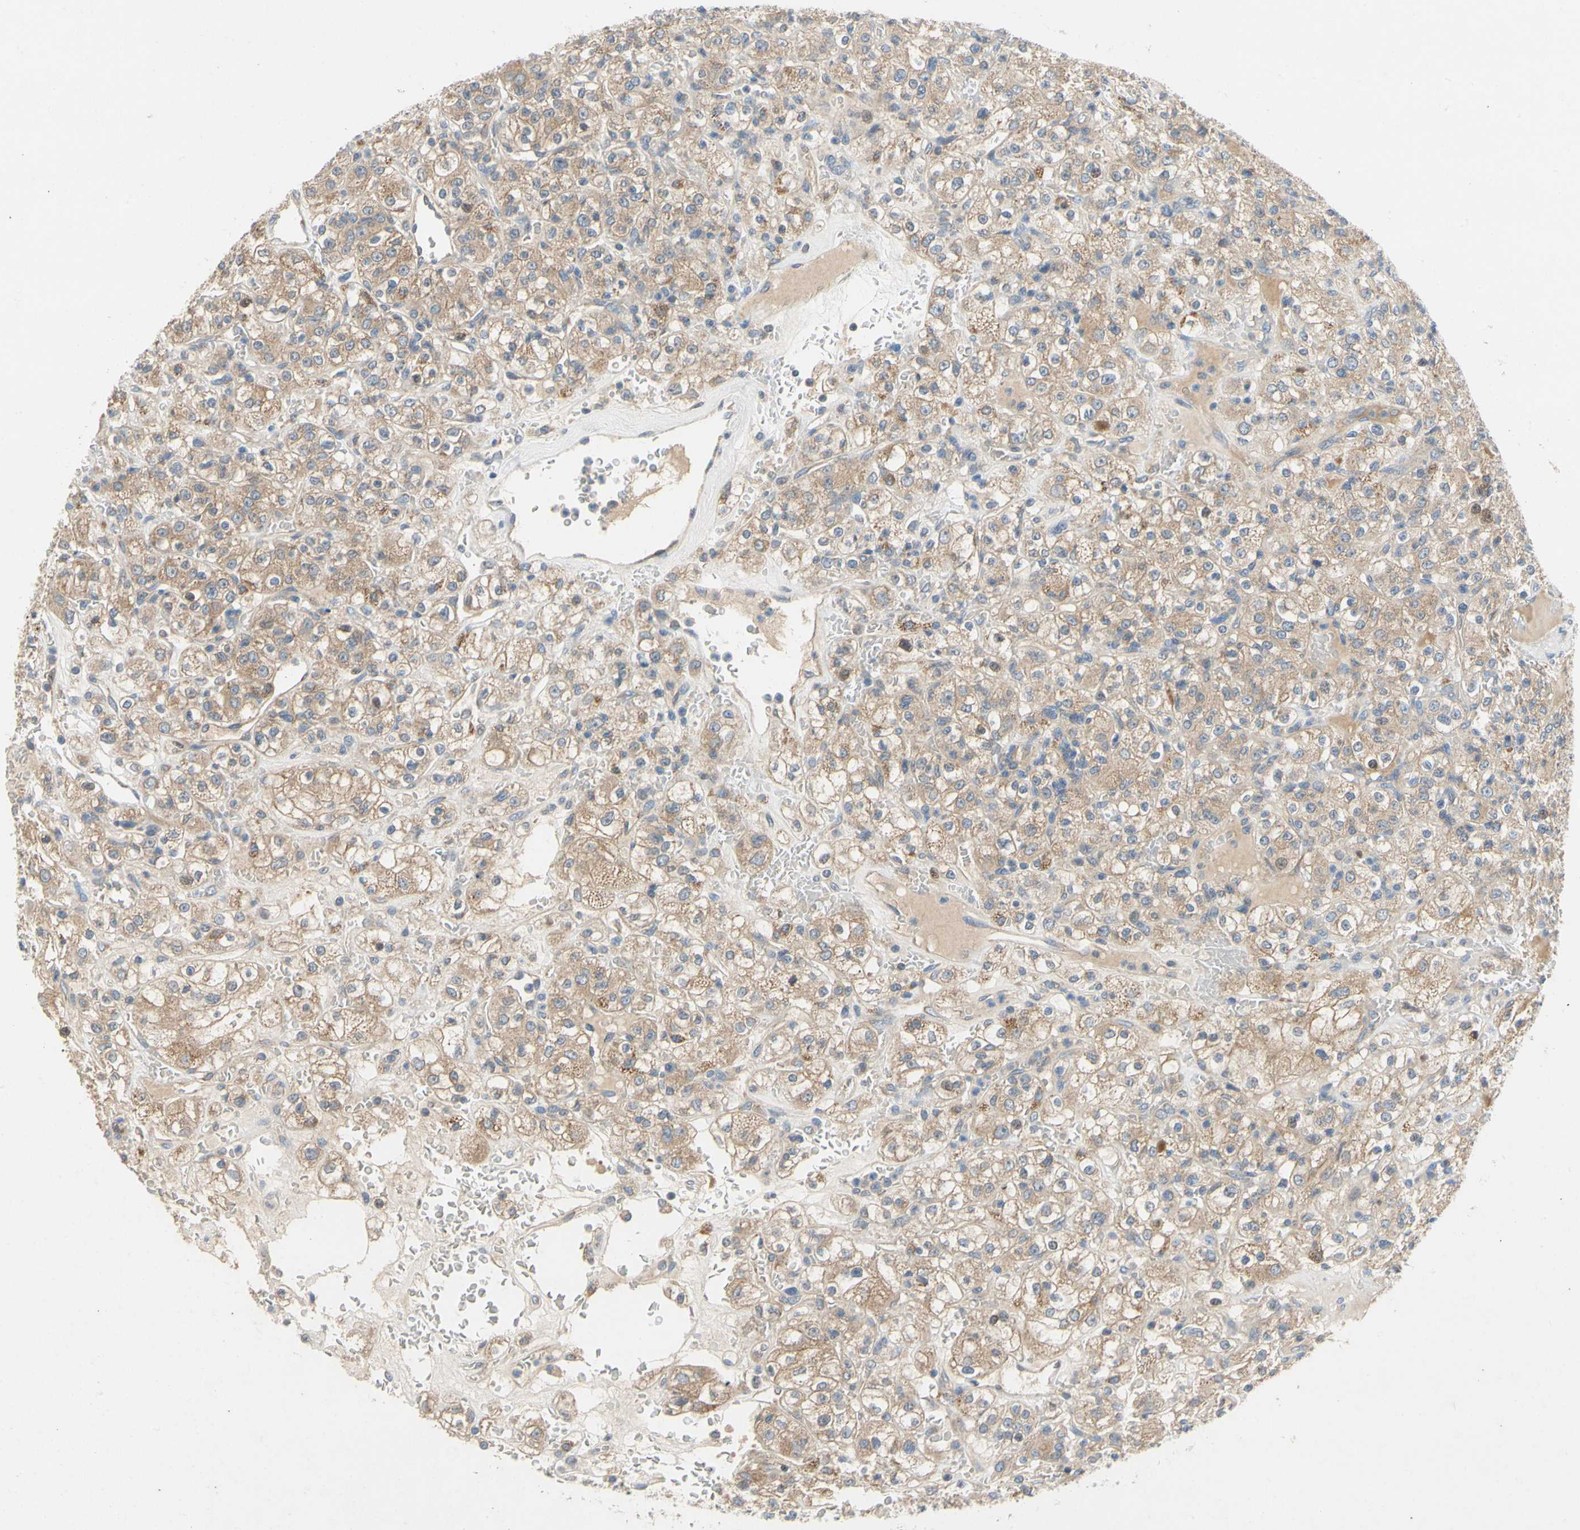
{"staining": {"intensity": "moderate", "quantity": ">75%", "location": "cytoplasmic/membranous"}, "tissue": "renal cancer", "cell_type": "Tumor cells", "image_type": "cancer", "snomed": [{"axis": "morphology", "description": "Normal tissue, NOS"}, {"axis": "morphology", "description": "Adenocarcinoma, NOS"}, {"axis": "topography", "description": "Kidney"}], "caption": "Immunohistochemical staining of renal cancer (adenocarcinoma) displays medium levels of moderate cytoplasmic/membranous protein expression in about >75% of tumor cells.", "gene": "KLHDC8B", "patient": {"sex": "female", "age": 72}}